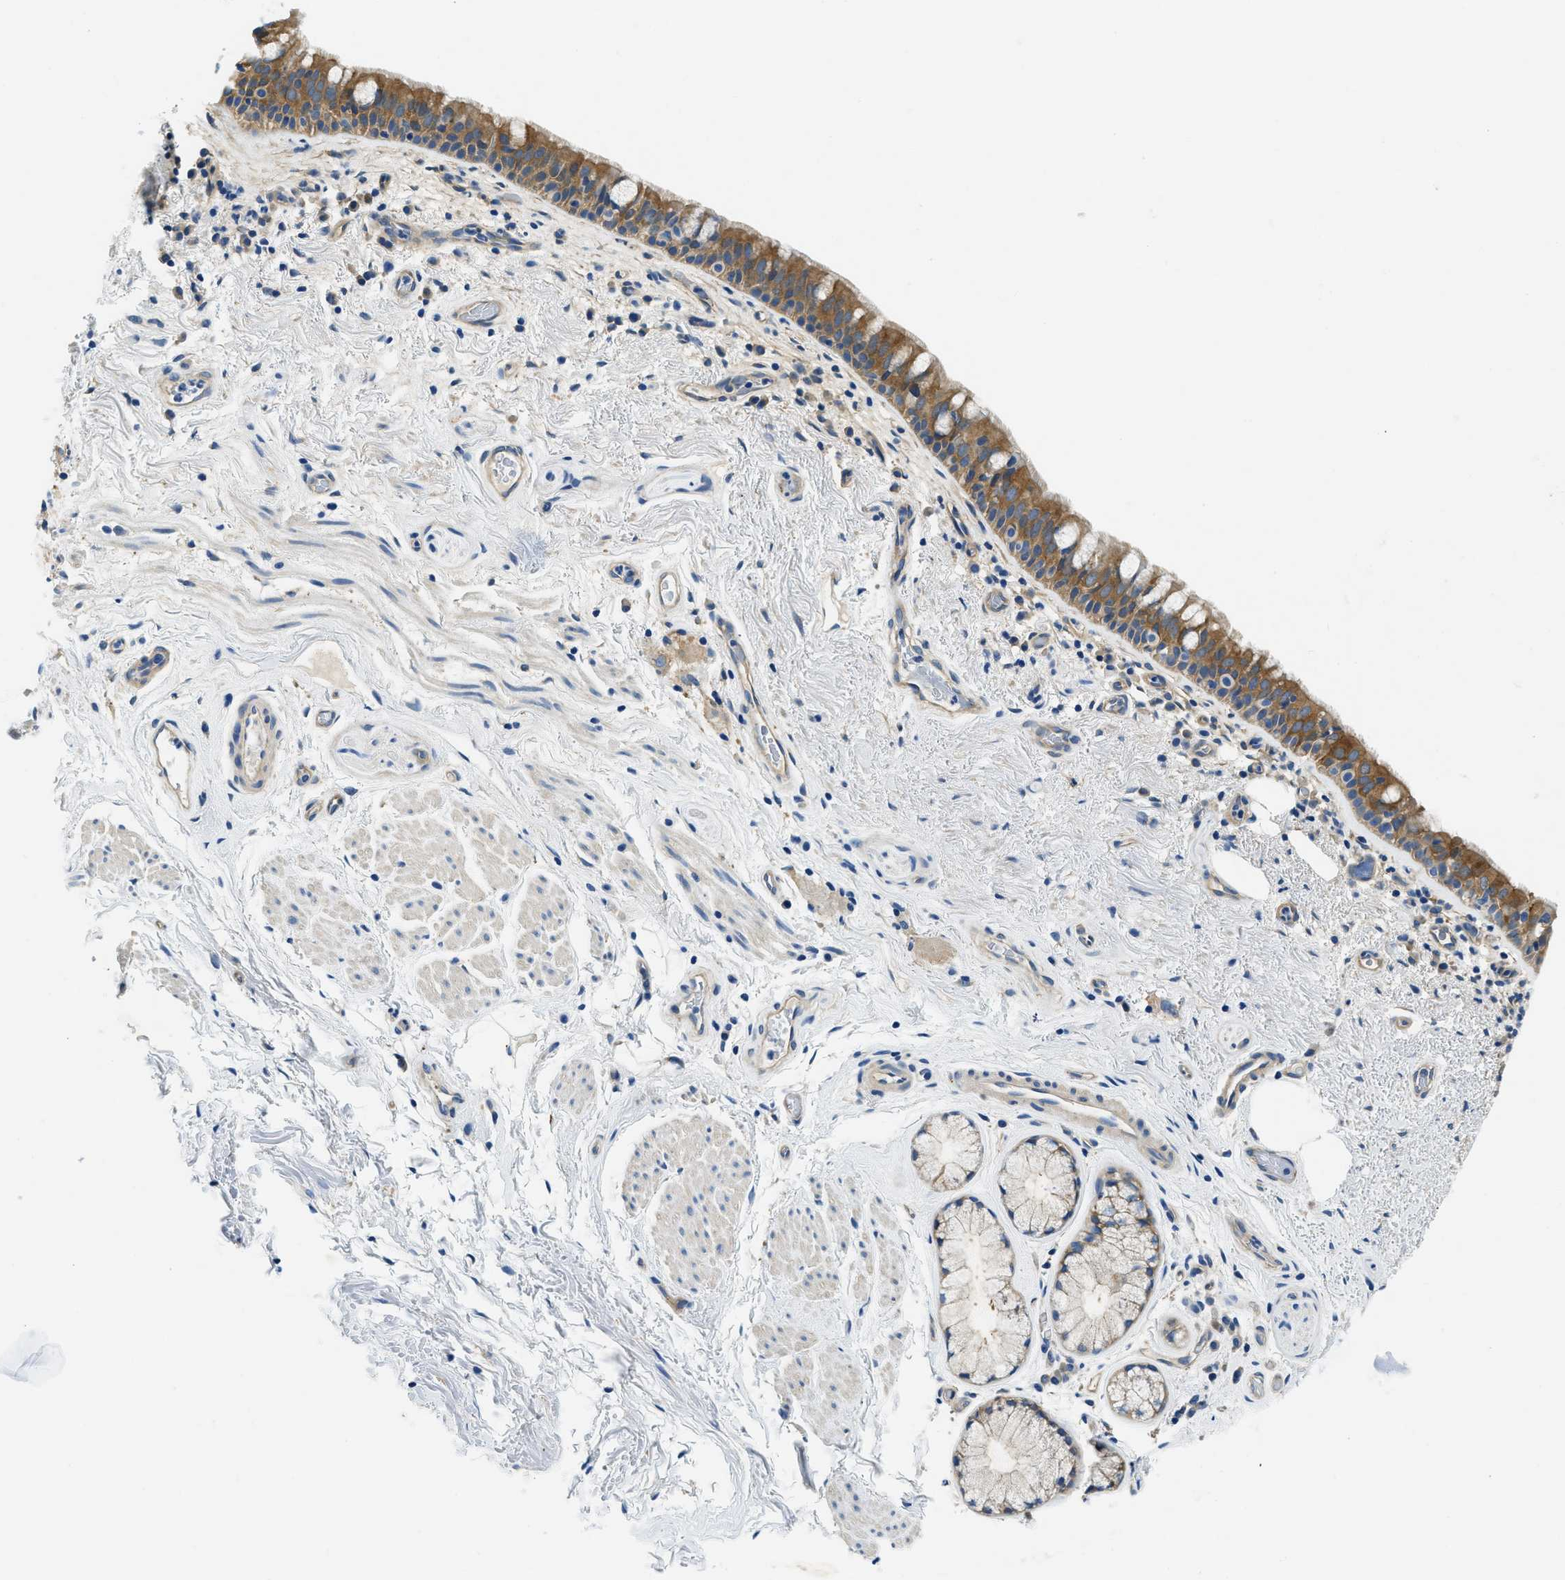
{"staining": {"intensity": "moderate", "quantity": ">75%", "location": "cytoplasmic/membranous"}, "tissue": "bronchus", "cell_type": "Respiratory epithelial cells", "image_type": "normal", "snomed": [{"axis": "morphology", "description": "Normal tissue, NOS"}, {"axis": "morphology", "description": "Inflammation, NOS"}, {"axis": "topography", "description": "Cartilage tissue"}, {"axis": "topography", "description": "Bronchus"}], "caption": "This photomicrograph reveals normal bronchus stained with immunohistochemistry (IHC) to label a protein in brown. The cytoplasmic/membranous of respiratory epithelial cells show moderate positivity for the protein. Nuclei are counter-stained blue.", "gene": "TWF1", "patient": {"sex": "male", "age": 77}}